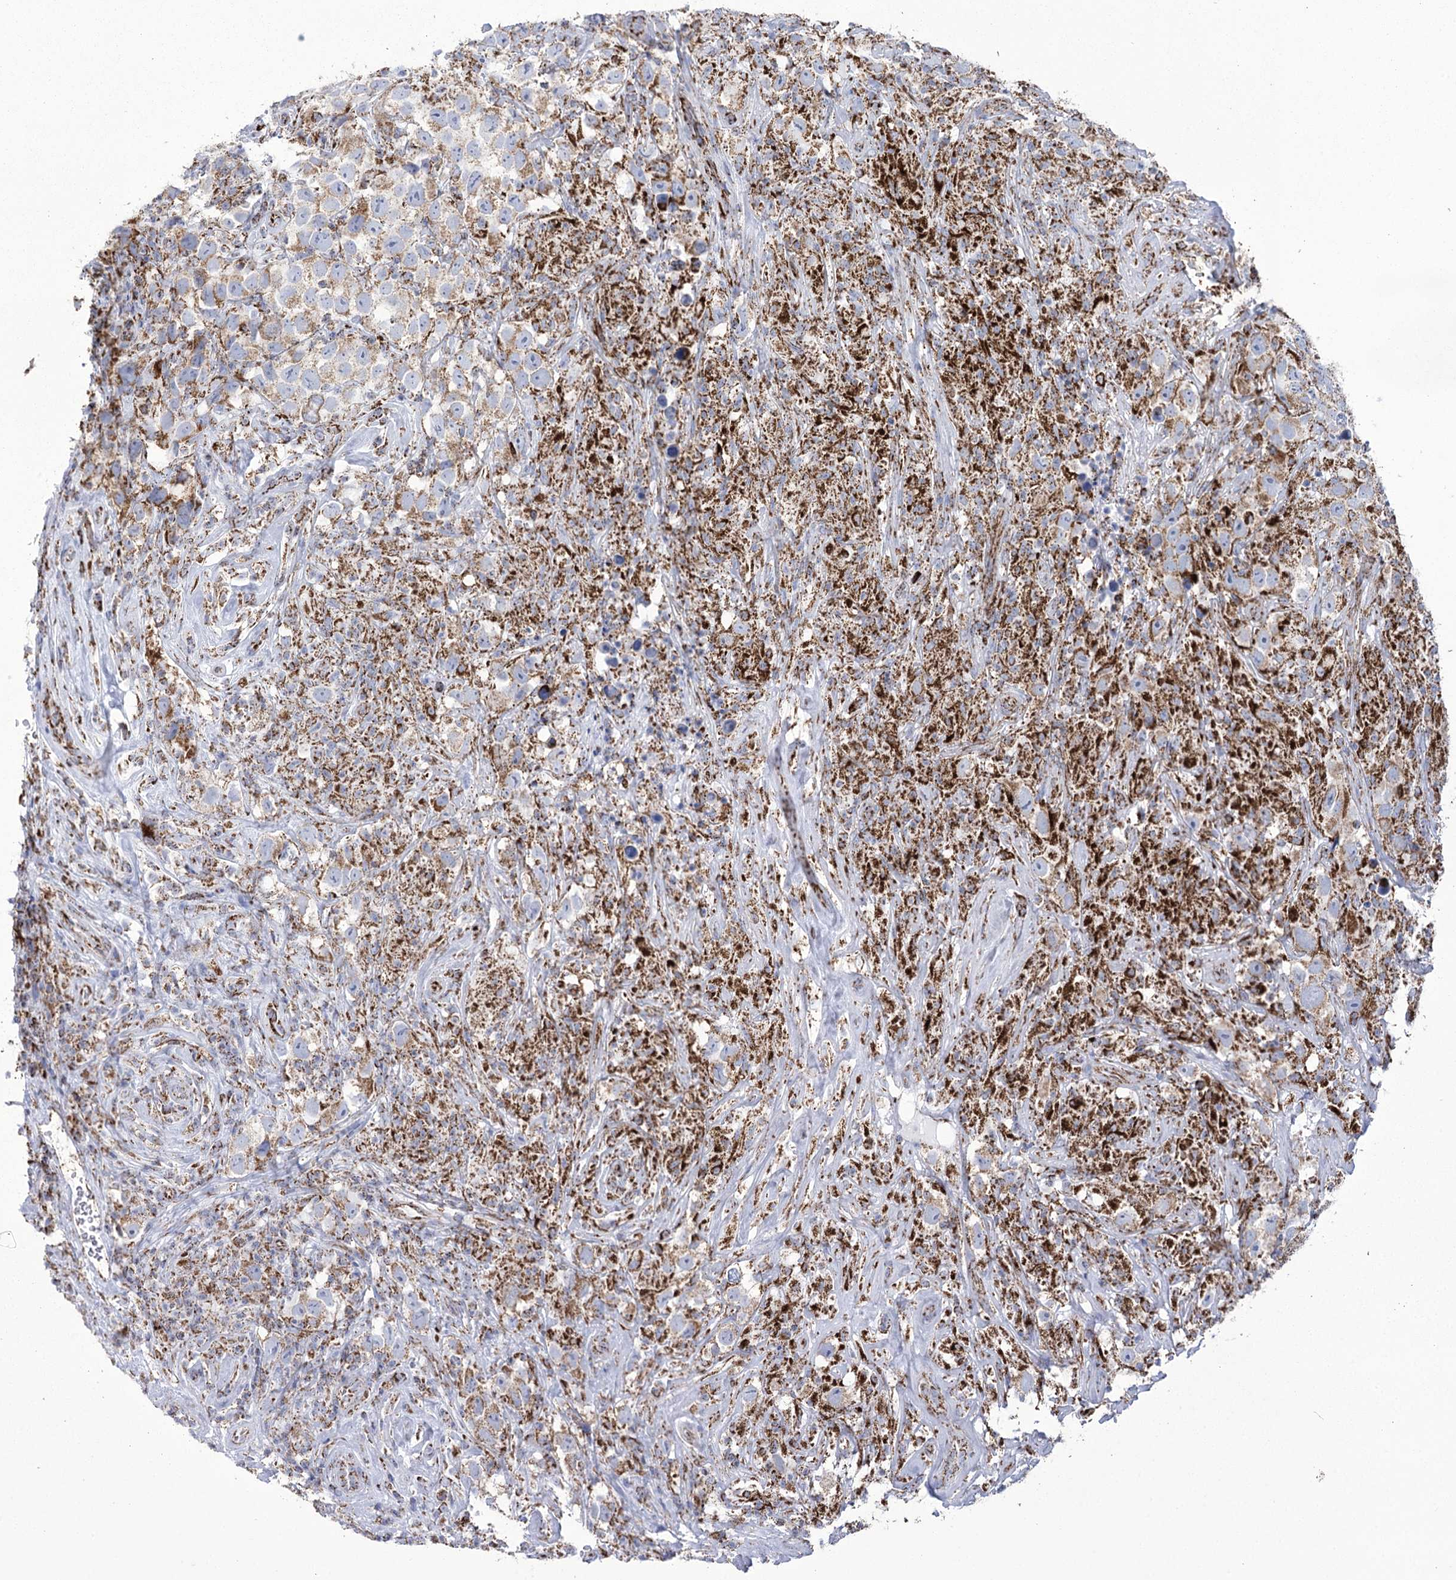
{"staining": {"intensity": "moderate", "quantity": ">75%", "location": "cytoplasmic/membranous"}, "tissue": "testis cancer", "cell_type": "Tumor cells", "image_type": "cancer", "snomed": [{"axis": "morphology", "description": "Seminoma, NOS"}, {"axis": "topography", "description": "Testis"}], "caption": "A brown stain highlights moderate cytoplasmic/membranous expression of a protein in human testis cancer (seminoma) tumor cells.", "gene": "PDHB", "patient": {"sex": "male", "age": 49}}